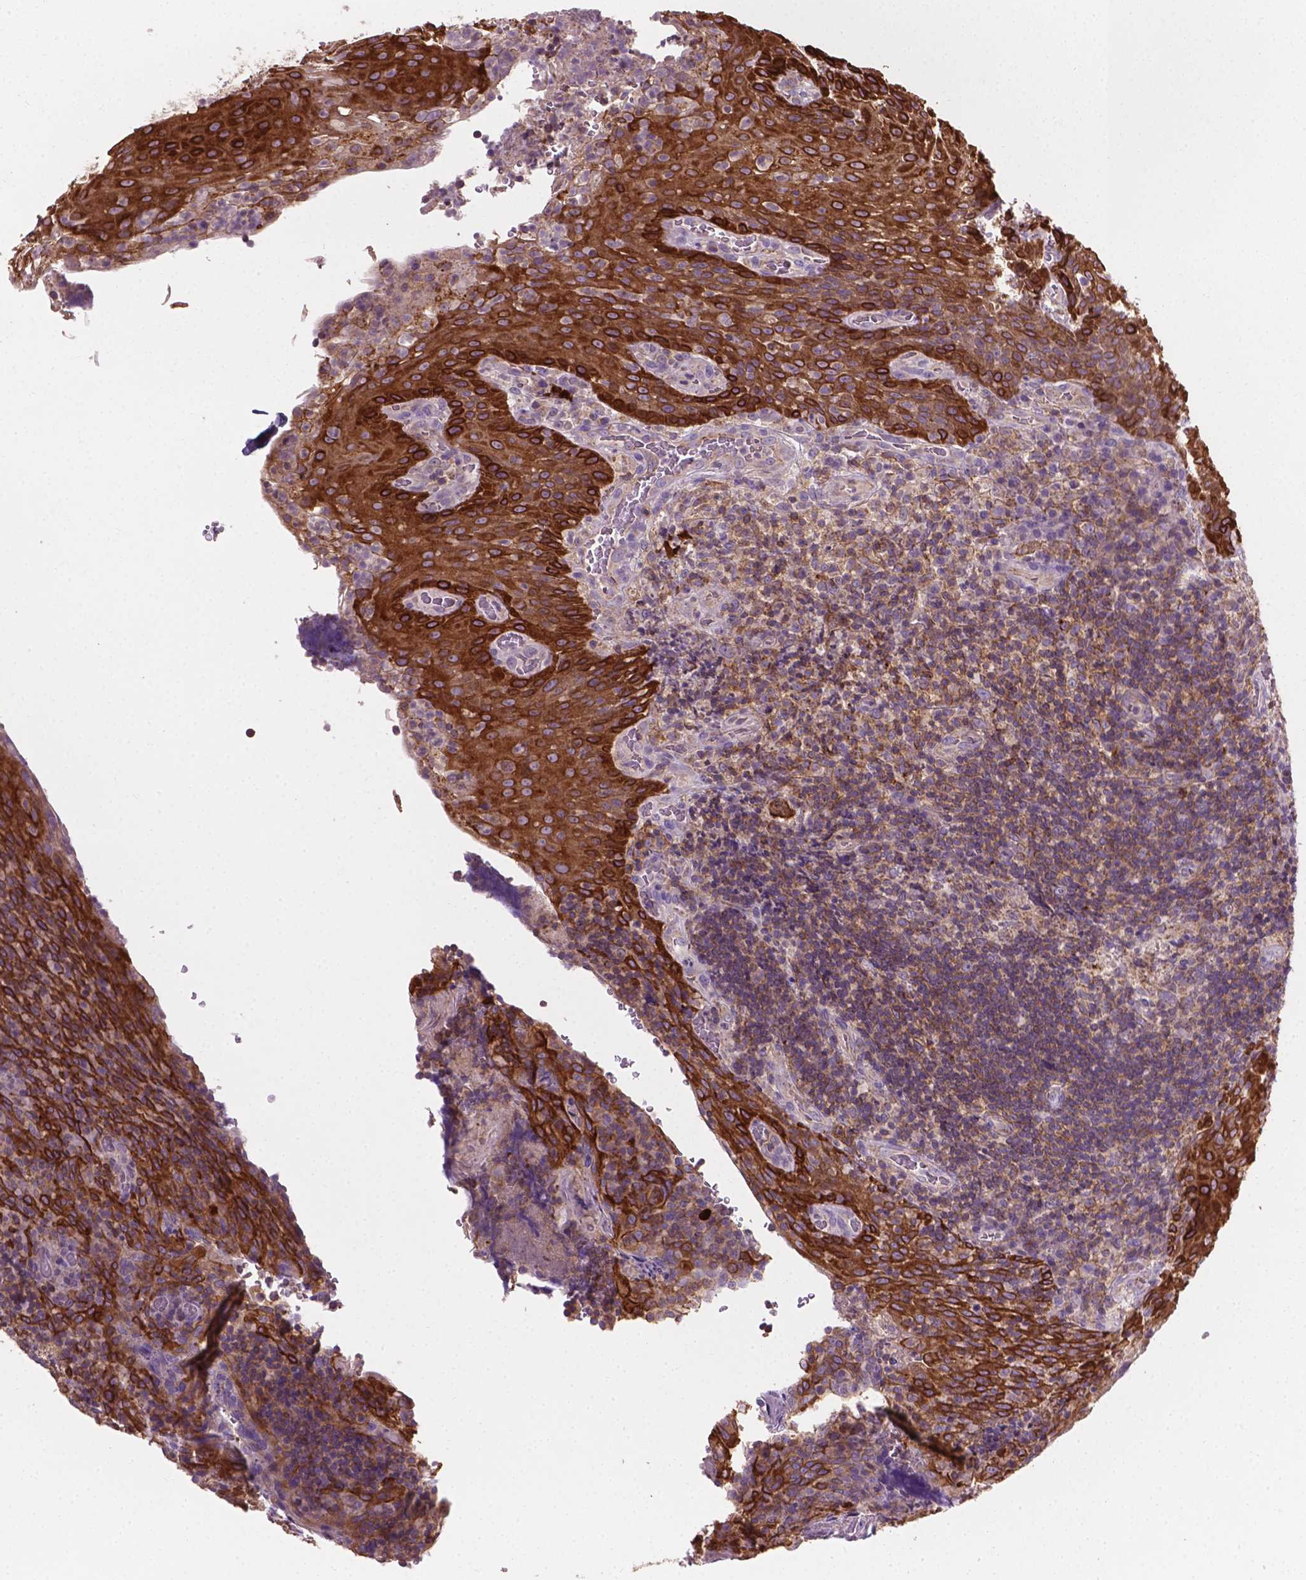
{"staining": {"intensity": "weak", "quantity": "25%-75%", "location": "cytoplasmic/membranous"}, "tissue": "tonsil", "cell_type": "Germinal center cells", "image_type": "normal", "snomed": [{"axis": "morphology", "description": "Normal tissue, NOS"}, {"axis": "topography", "description": "Tonsil"}], "caption": "Immunohistochemistry histopathology image of normal tonsil stained for a protein (brown), which displays low levels of weak cytoplasmic/membranous staining in approximately 25%-75% of germinal center cells.", "gene": "TCAF1", "patient": {"sex": "male", "age": 17}}